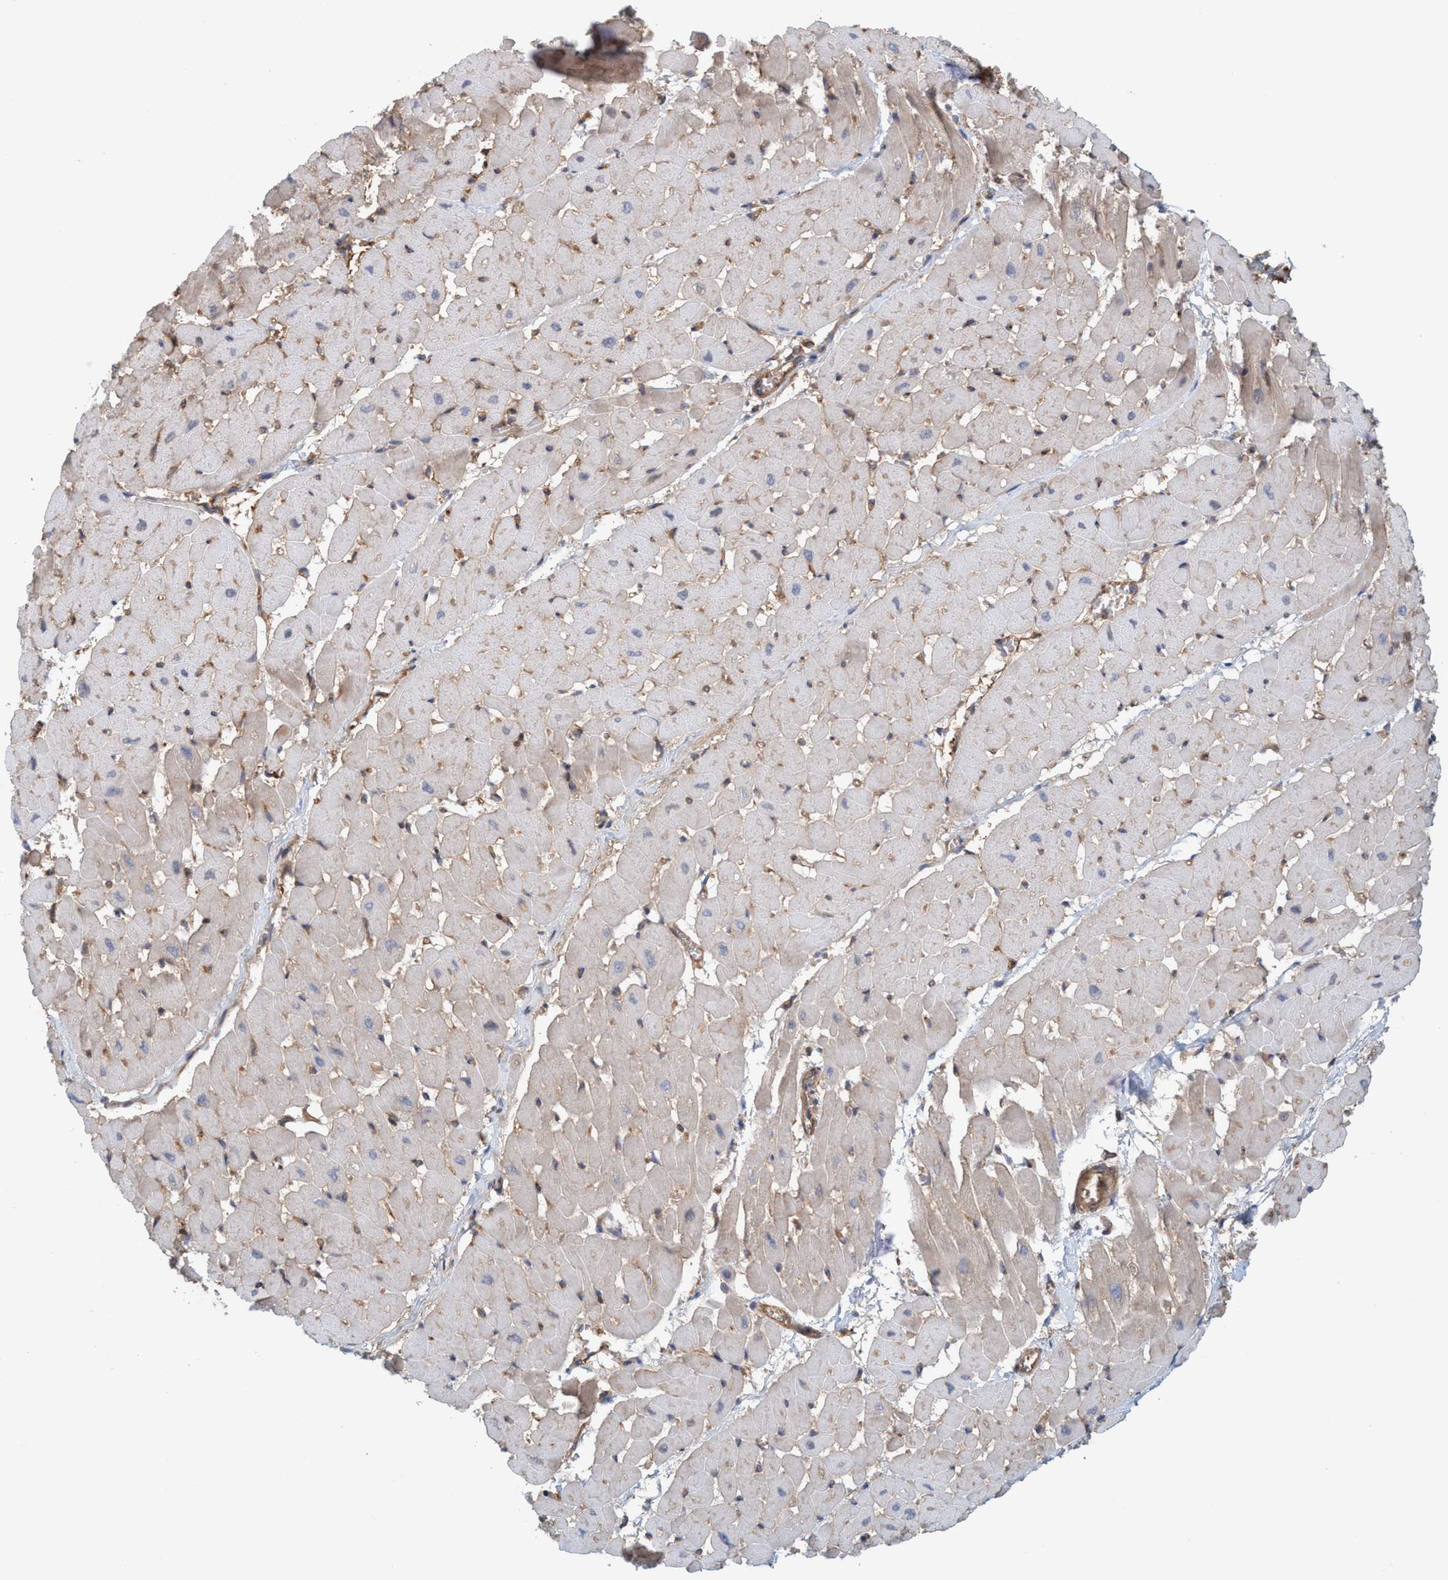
{"staining": {"intensity": "weak", "quantity": "<25%", "location": "cytoplasmic/membranous"}, "tissue": "heart muscle", "cell_type": "Cardiomyocytes", "image_type": "normal", "snomed": [{"axis": "morphology", "description": "Normal tissue, NOS"}, {"axis": "topography", "description": "Heart"}], "caption": "Immunohistochemical staining of normal human heart muscle displays no significant expression in cardiomyocytes. (Stains: DAB (3,3'-diaminobenzidine) immunohistochemistry (IHC) with hematoxylin counter stain, Microscopy: brightfield microscopy at high magnification).", "gene": "SPECC1", "patient": {"sex": "male", "age": 45}}